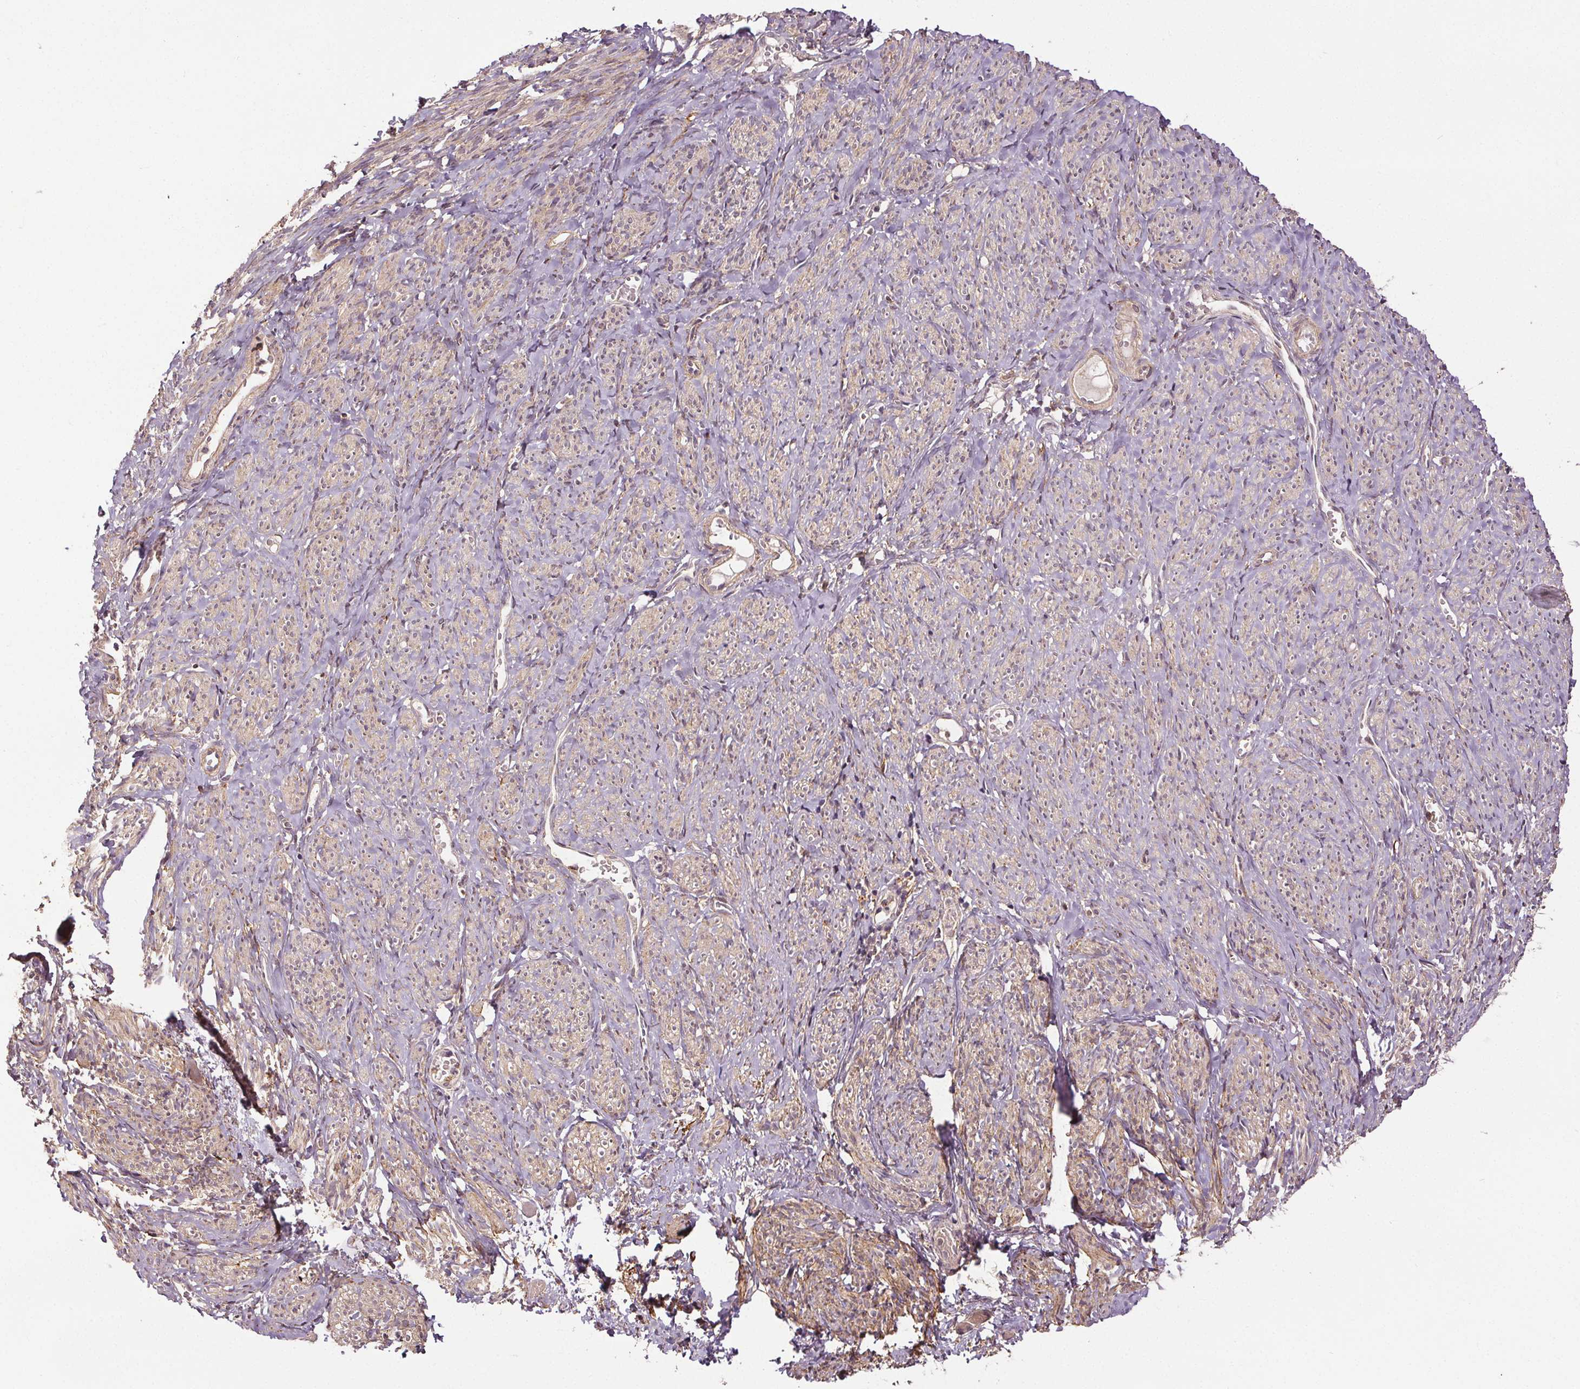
{"staining": {"intensity": "weak", "quantity": ">75%", "location": "cytoplasmic/membranous"}, "tissue": "smooth muscle", "cell_type": "Smooth muscle cells", "image_type": "normal", "snomed": [{"axis": "morphology", "description": "Normal tissue, NOS"}, {"axis": "topography", "description": "Smooth muscle"}], "caption": "This is a histology image of immunohistochemistry (IHC) staining of normal smooth muscle, which shows weak staining in the cytoplasmic/membranous of smooth muscle cells.", "gene": "EPHB3", "patient": {"sex": "female", "age": 65}}